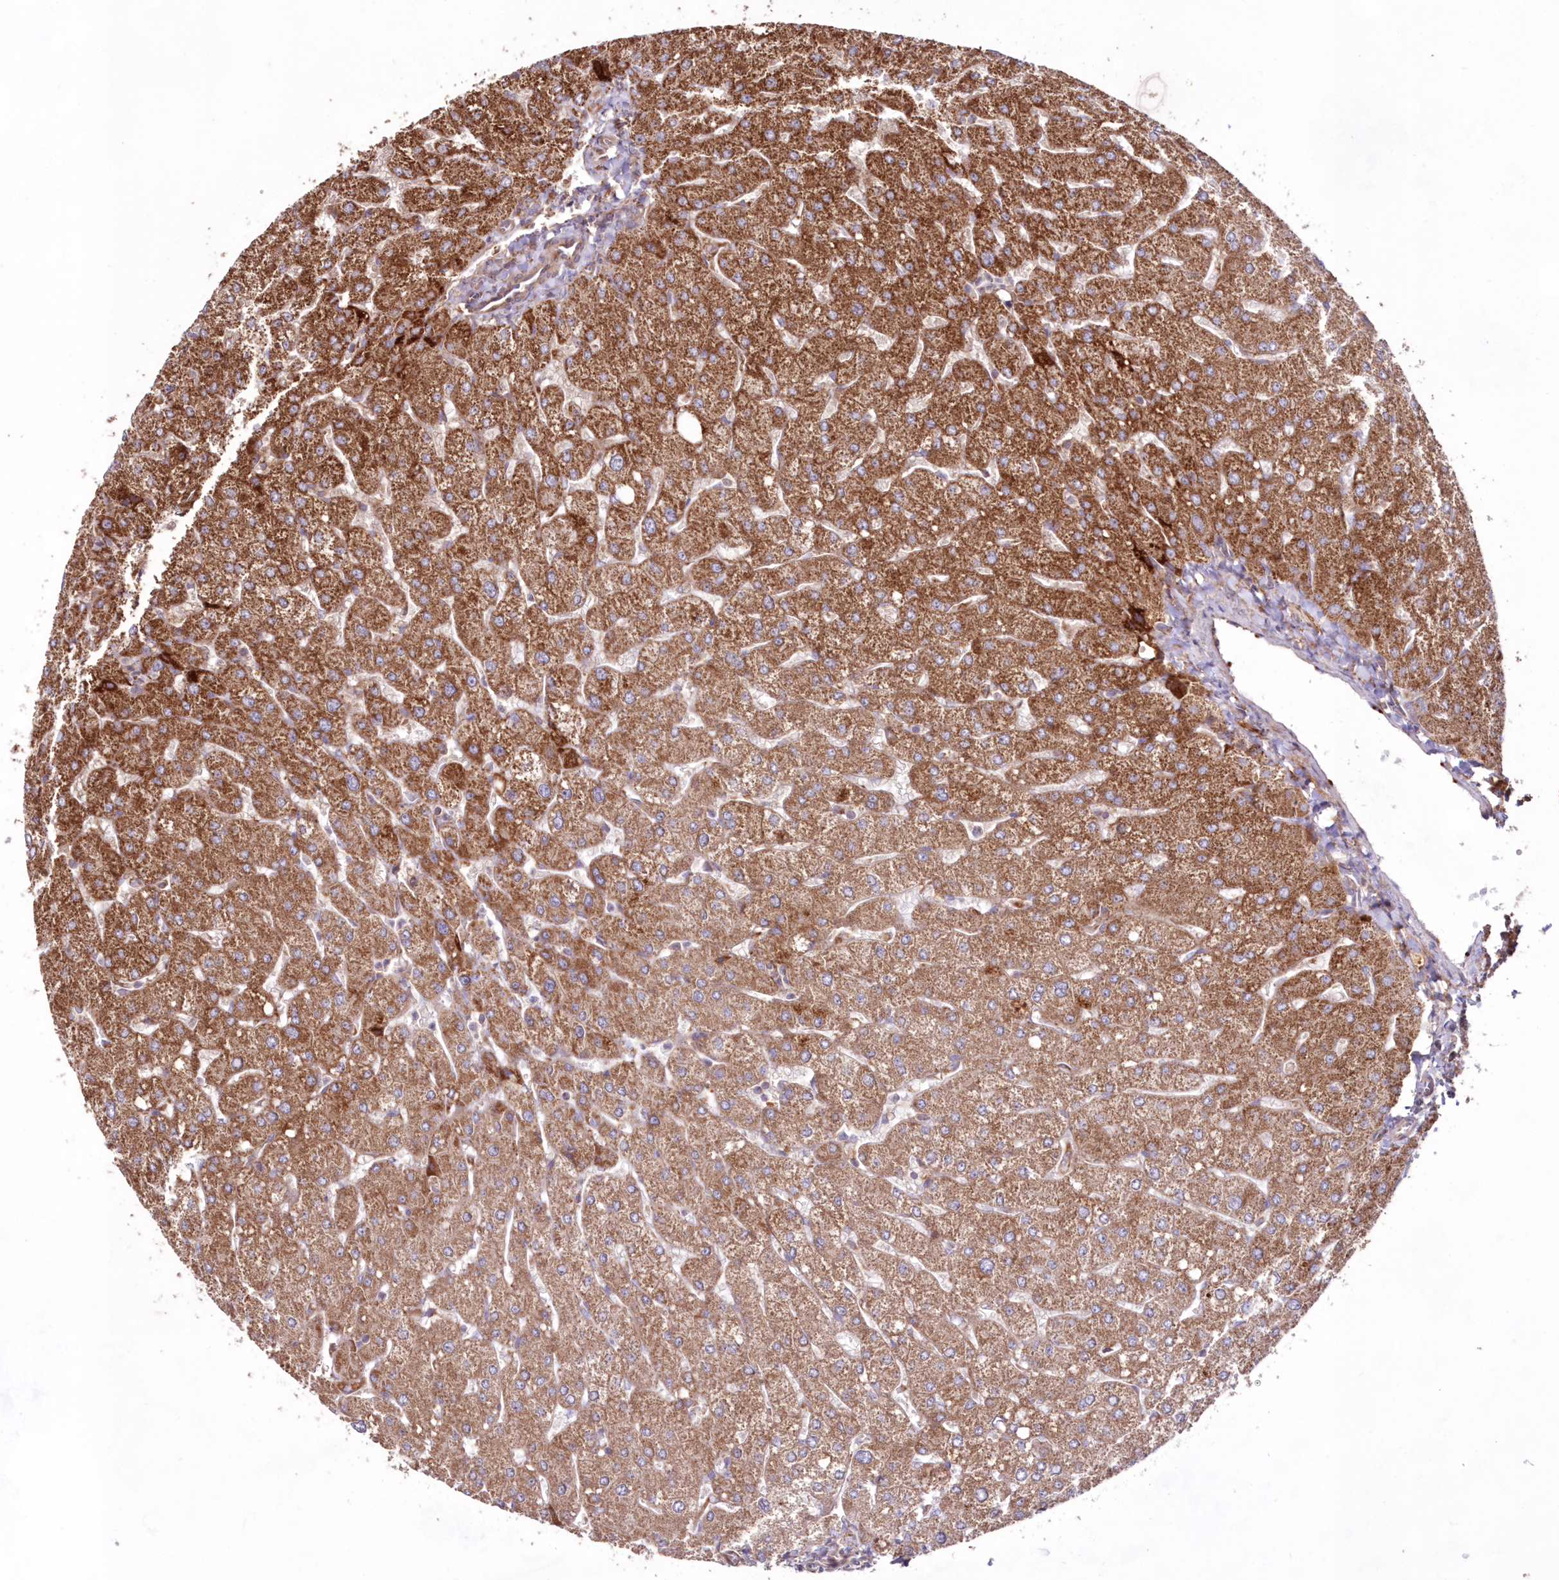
{"staining": {"intensity": "negative", "quantity": "none", "location": "none"}, "tissue": "liver", "cell_type": "Cholangiocytes", "image_type": "normal", "snomed": [{"axis": "morphology", "description": "Normal tissue, NOS"}, {"axis": "topography", "description": "Liver"}], "caption": "Immunohistochemistry of unremarkable liver demonstrates no staining in cholangiocytes. (DAB IHC with hematoxylin counter stain).", "gene": "HADHB", "patient": {"sex": "male", "age": 55}}